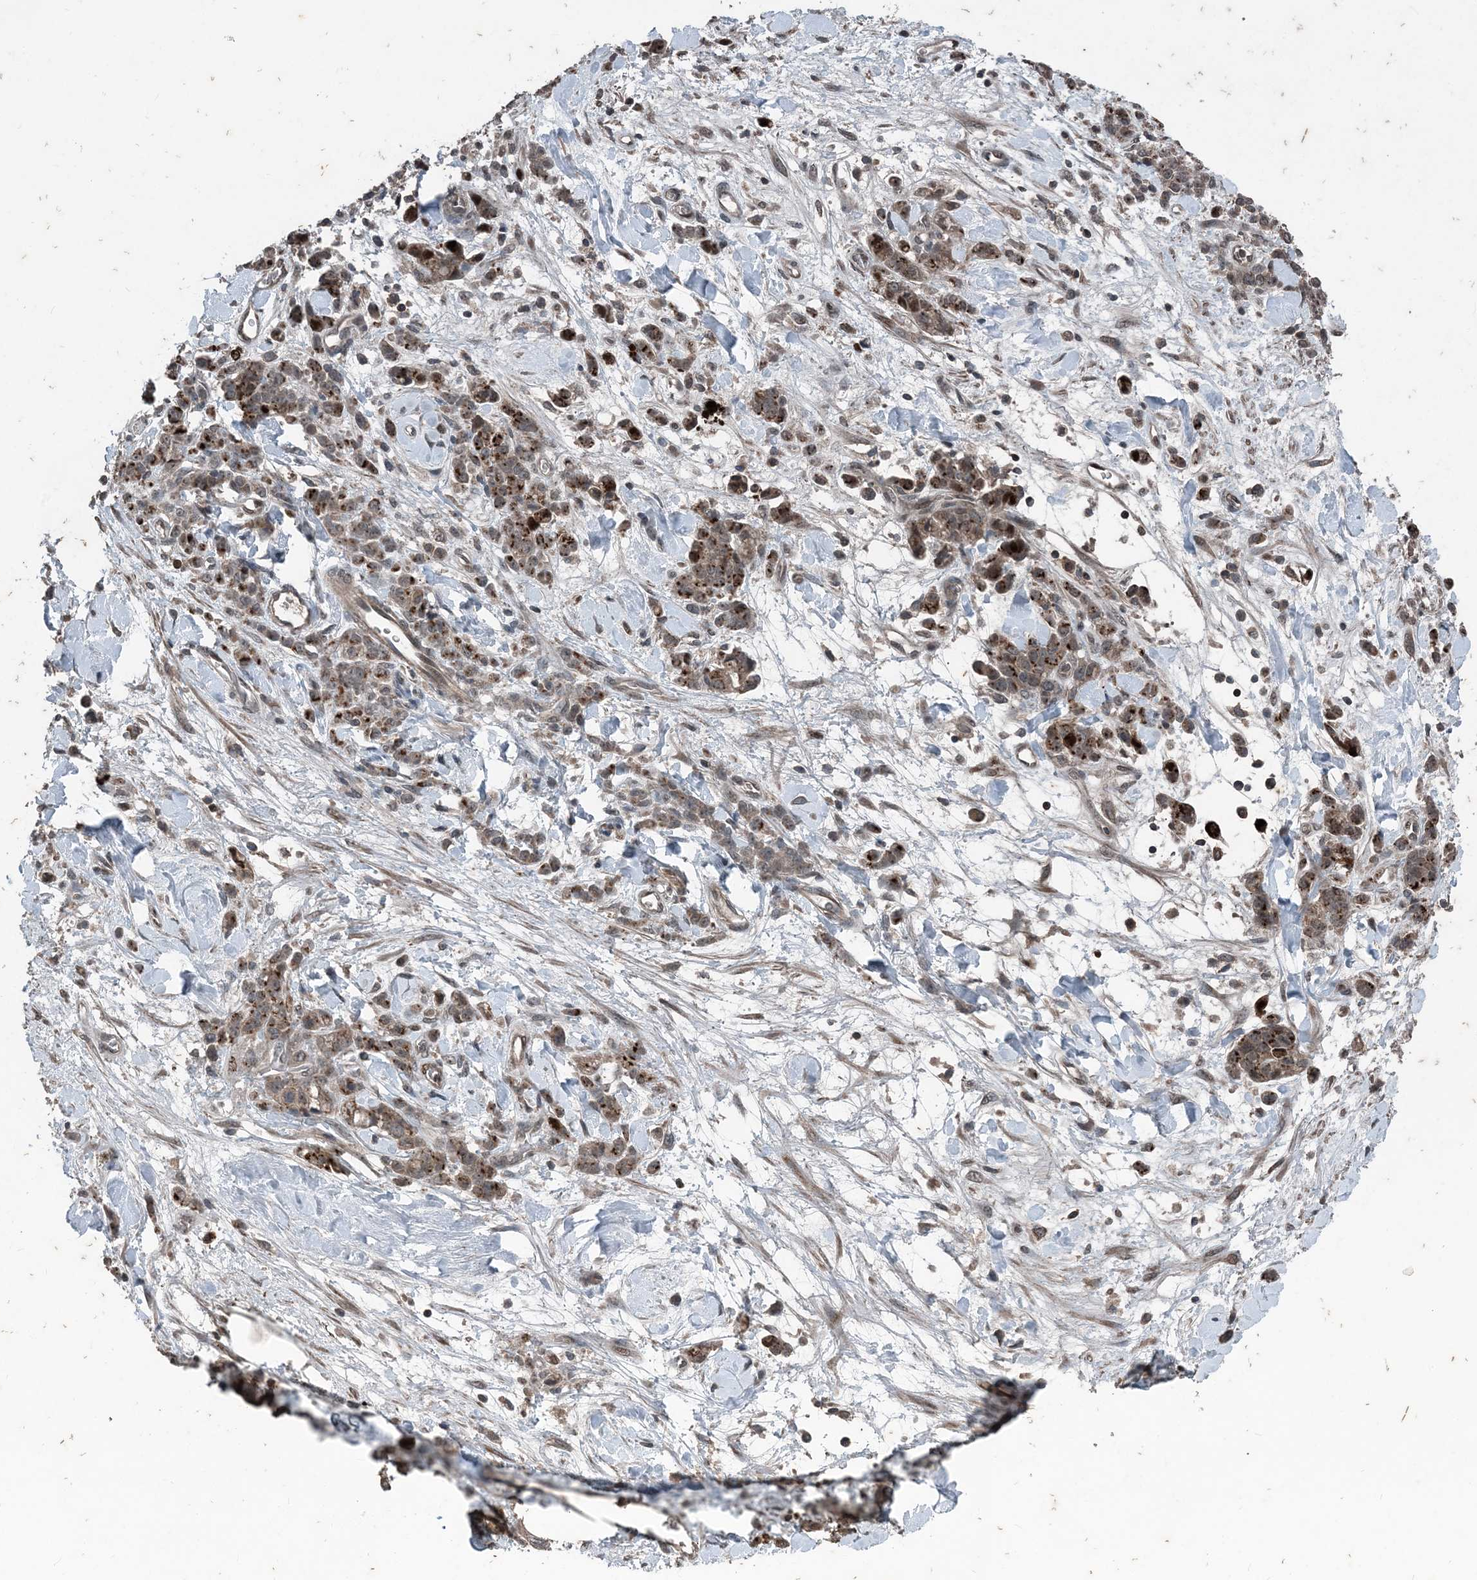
{"staining": {"intensity": "moderate", "quantity": ">75%", "location": "cytoplasmic/membranous"}, "tissue": "stomach cancer", "cell_type": "Tumor cells", "image_type": "cancer", "snomed": [{"axis": "morphology", "description": "Normal tissue, NOS"}, {"axis": "morphology", "description": "Adenocarcinoma, NOS"}, {"axis": "topography", "description": "Stomach"}], "caption": "Immunohistochemical staining of human adenocarcinoma (stomach) shows medium levels of moderate cytoplasmic/membranous protein staining in about >75% of tumor cells.", "gene": "CFL1", "patient": {"sex": "male", "age": 82}}